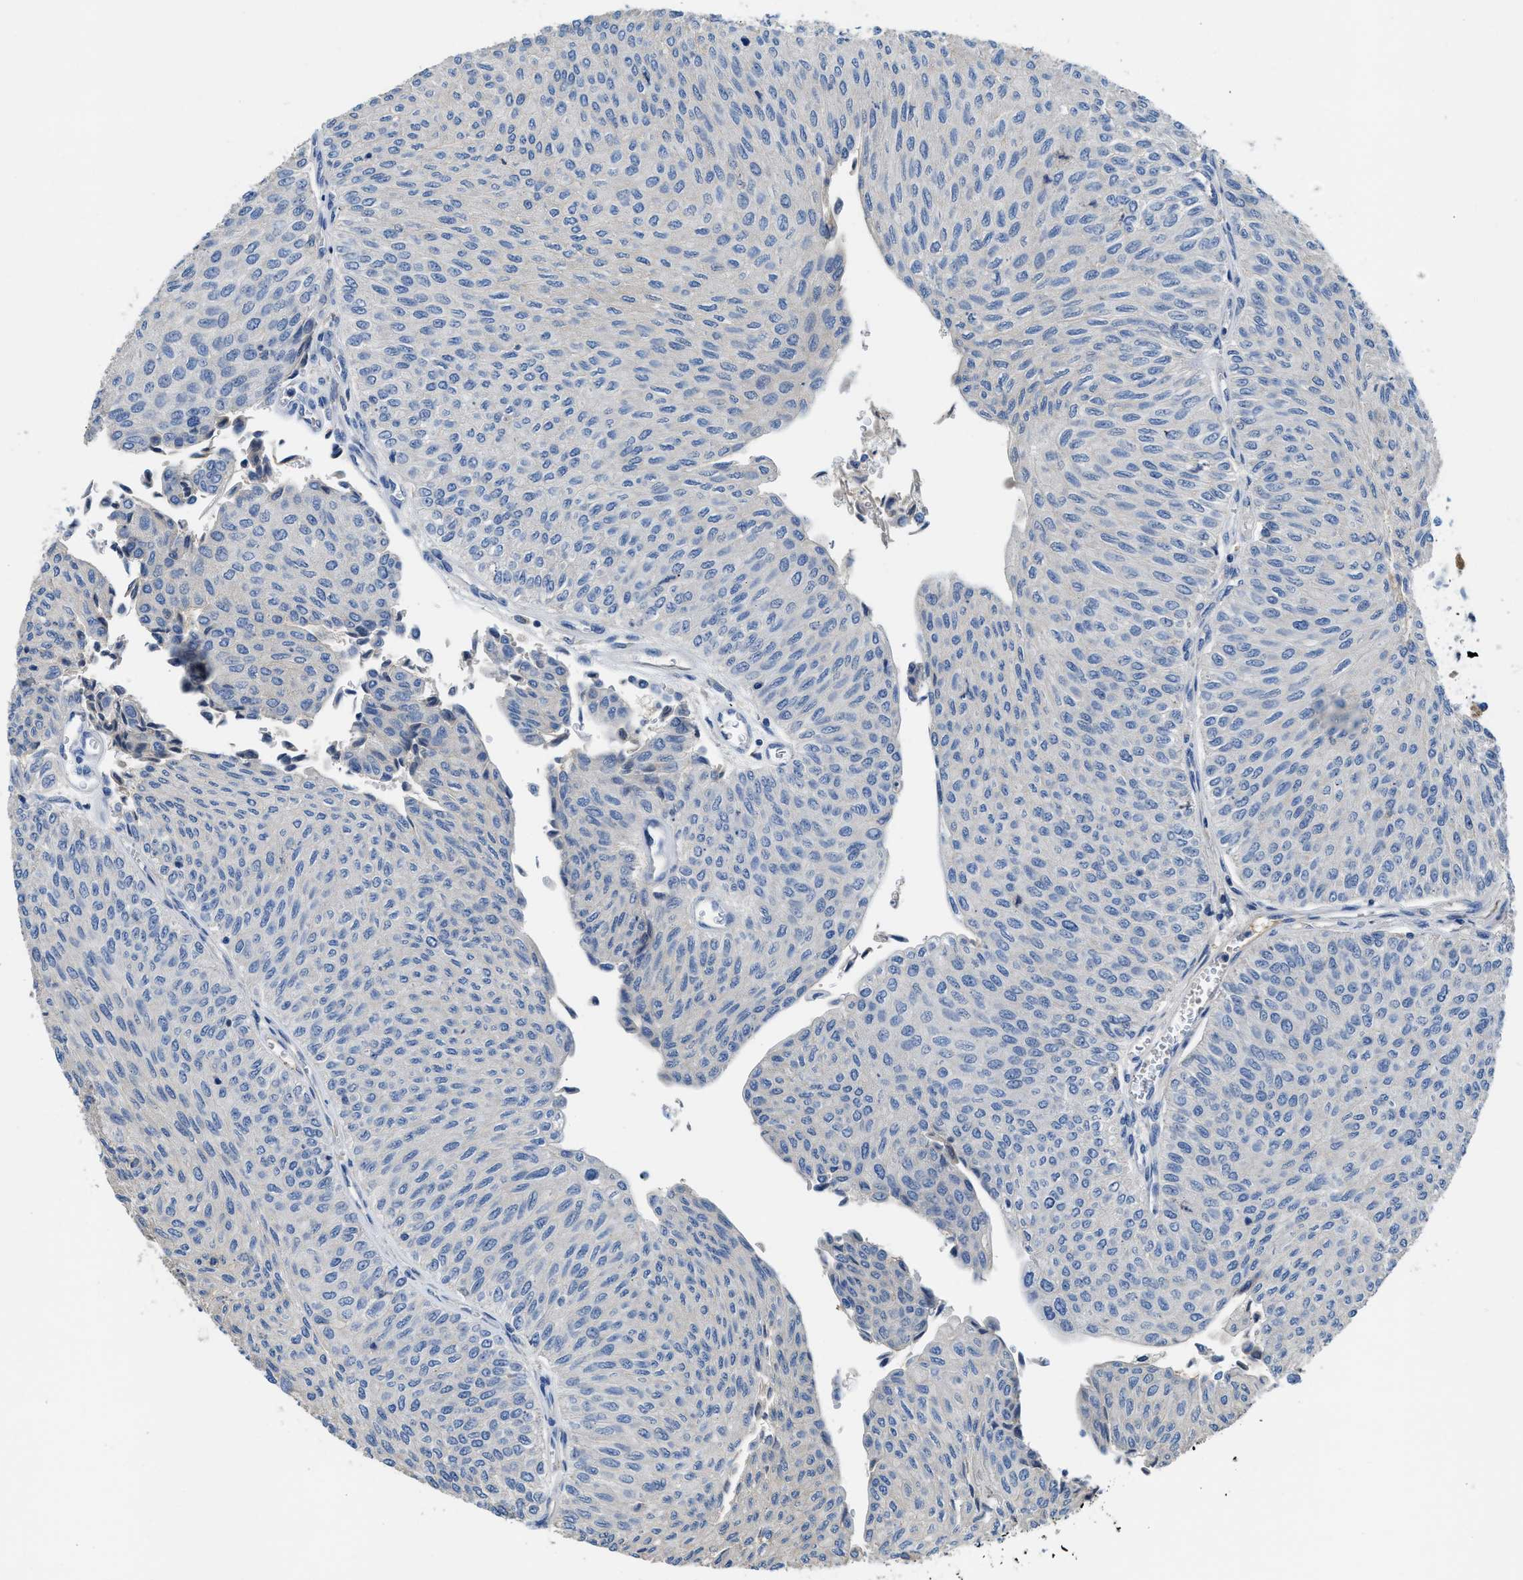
{"staining": {"intensity": "negative", "quantity": "none", "location": "none"}, "tissue": "urothelial cancer", "cell_type": "Tumor cells", "image_type": "cancer", "snomed": [{"axis": "morphology", "description": "Urothelial carcinoma, Low grade"}, {"axis": "topography", "description": "Urinary bladder"}], "caption": "A high-resolution histopathology image shows IHC staining of urothelial carcinoma (low-grade), which exhibits no significant positivity in tumor cells.", "gene": "C1S", "patient": {"sex": "male", "age": 78}}